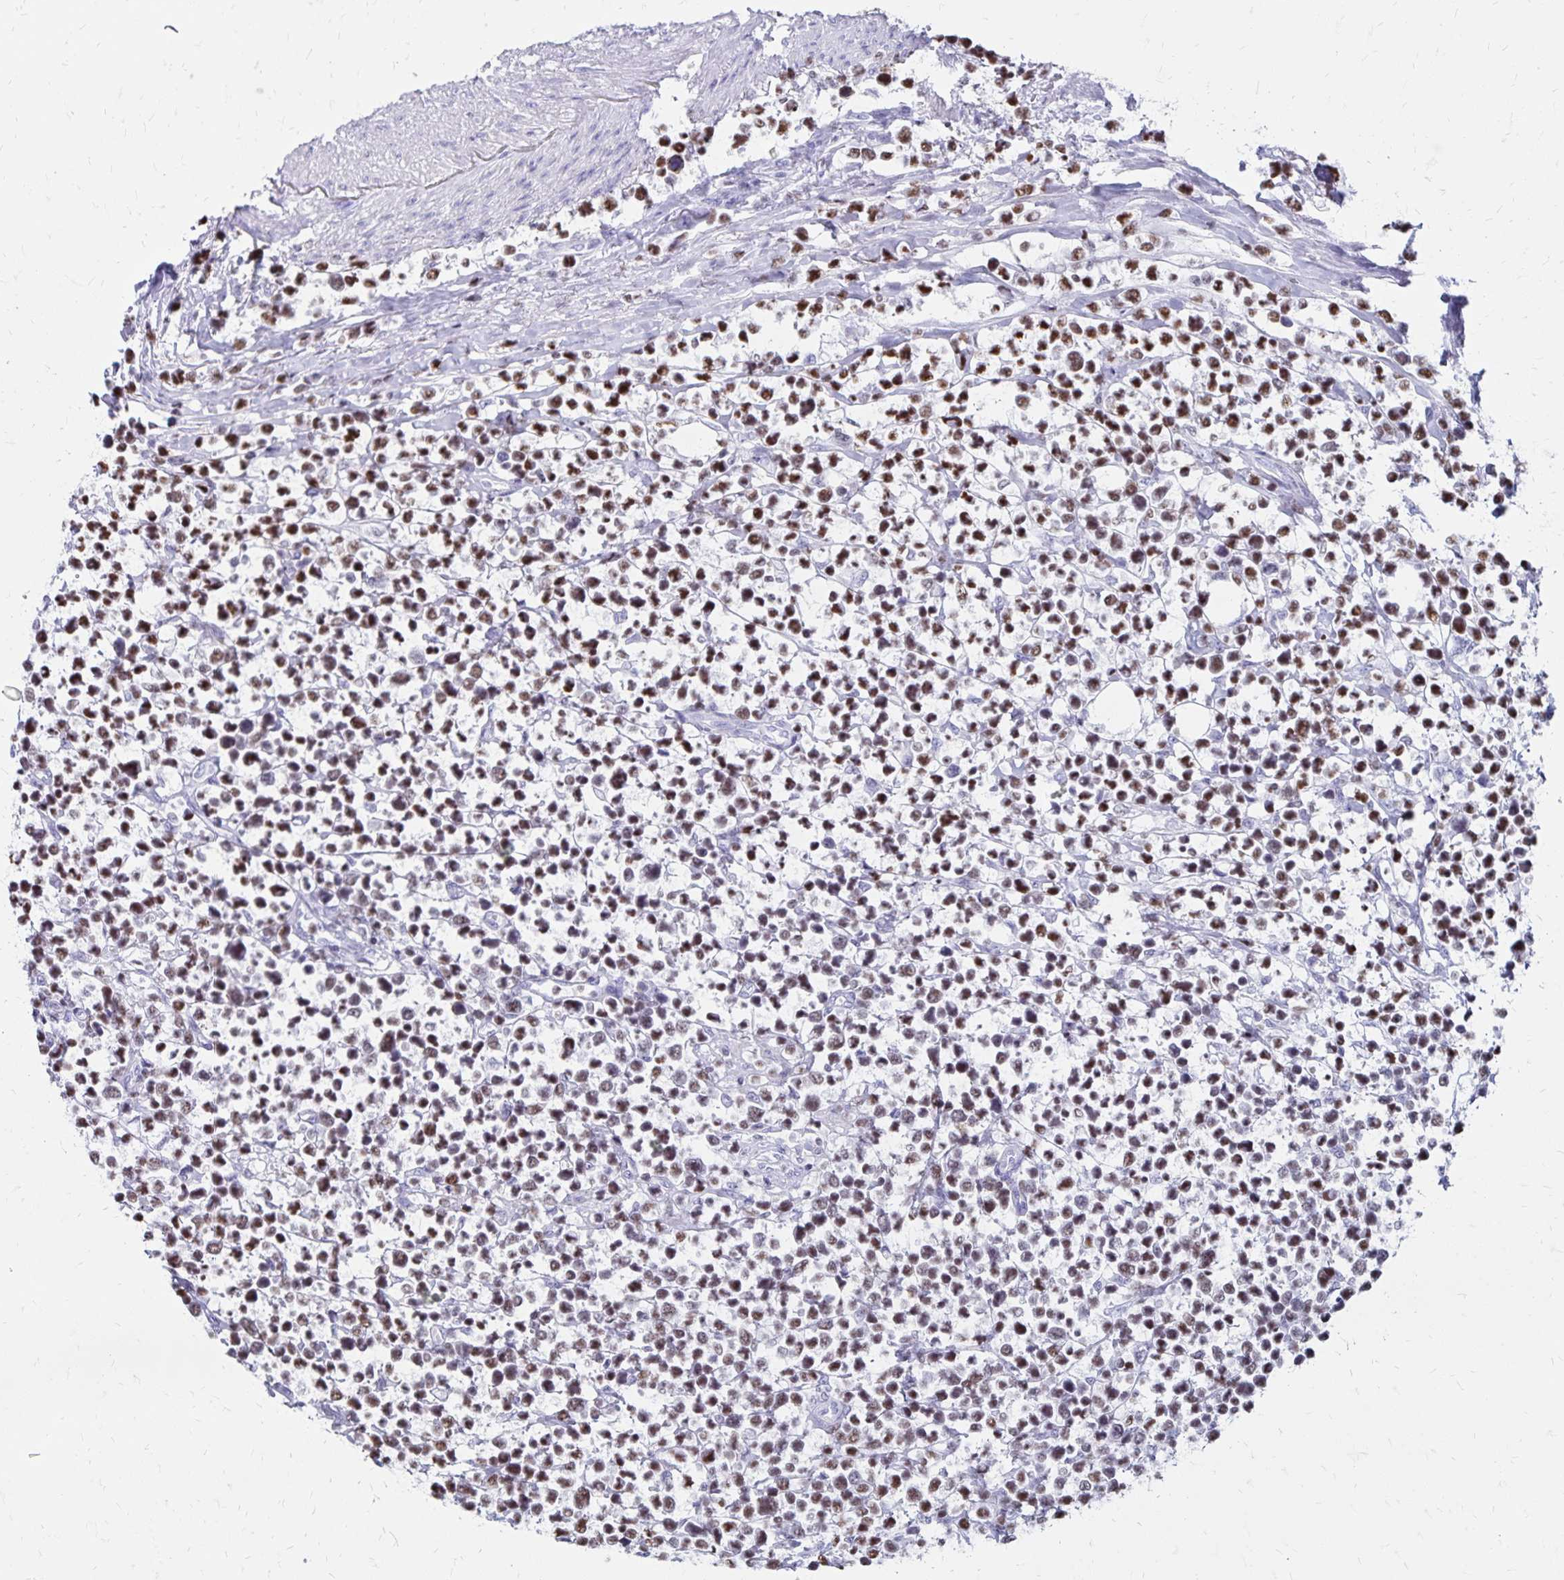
{"staining": {"intensity": "moderate", "quantity": ">75%", "location": "nuclear"}, "tissue": "lymphoma", "cell_type": "Tumor cells", "image_type": "cancer", "snomed": [{"axis": "morphology", "description": "Malignant lymphoma, non-Hodgkin's type, High grade"}, {"axis": "topography", "description": "Soft tissue"}], "caption": "The micrograph shows staining of high-grade malignant lymphoma, non-Hodgkin's type, revealing moderate nuclear protein staining (brown color) within tumor cells. (Brightfield microscopy of DAB IHC at high magnification).", "gene": "IKZF1", "patient": {"sex": "female", "age": 56}}